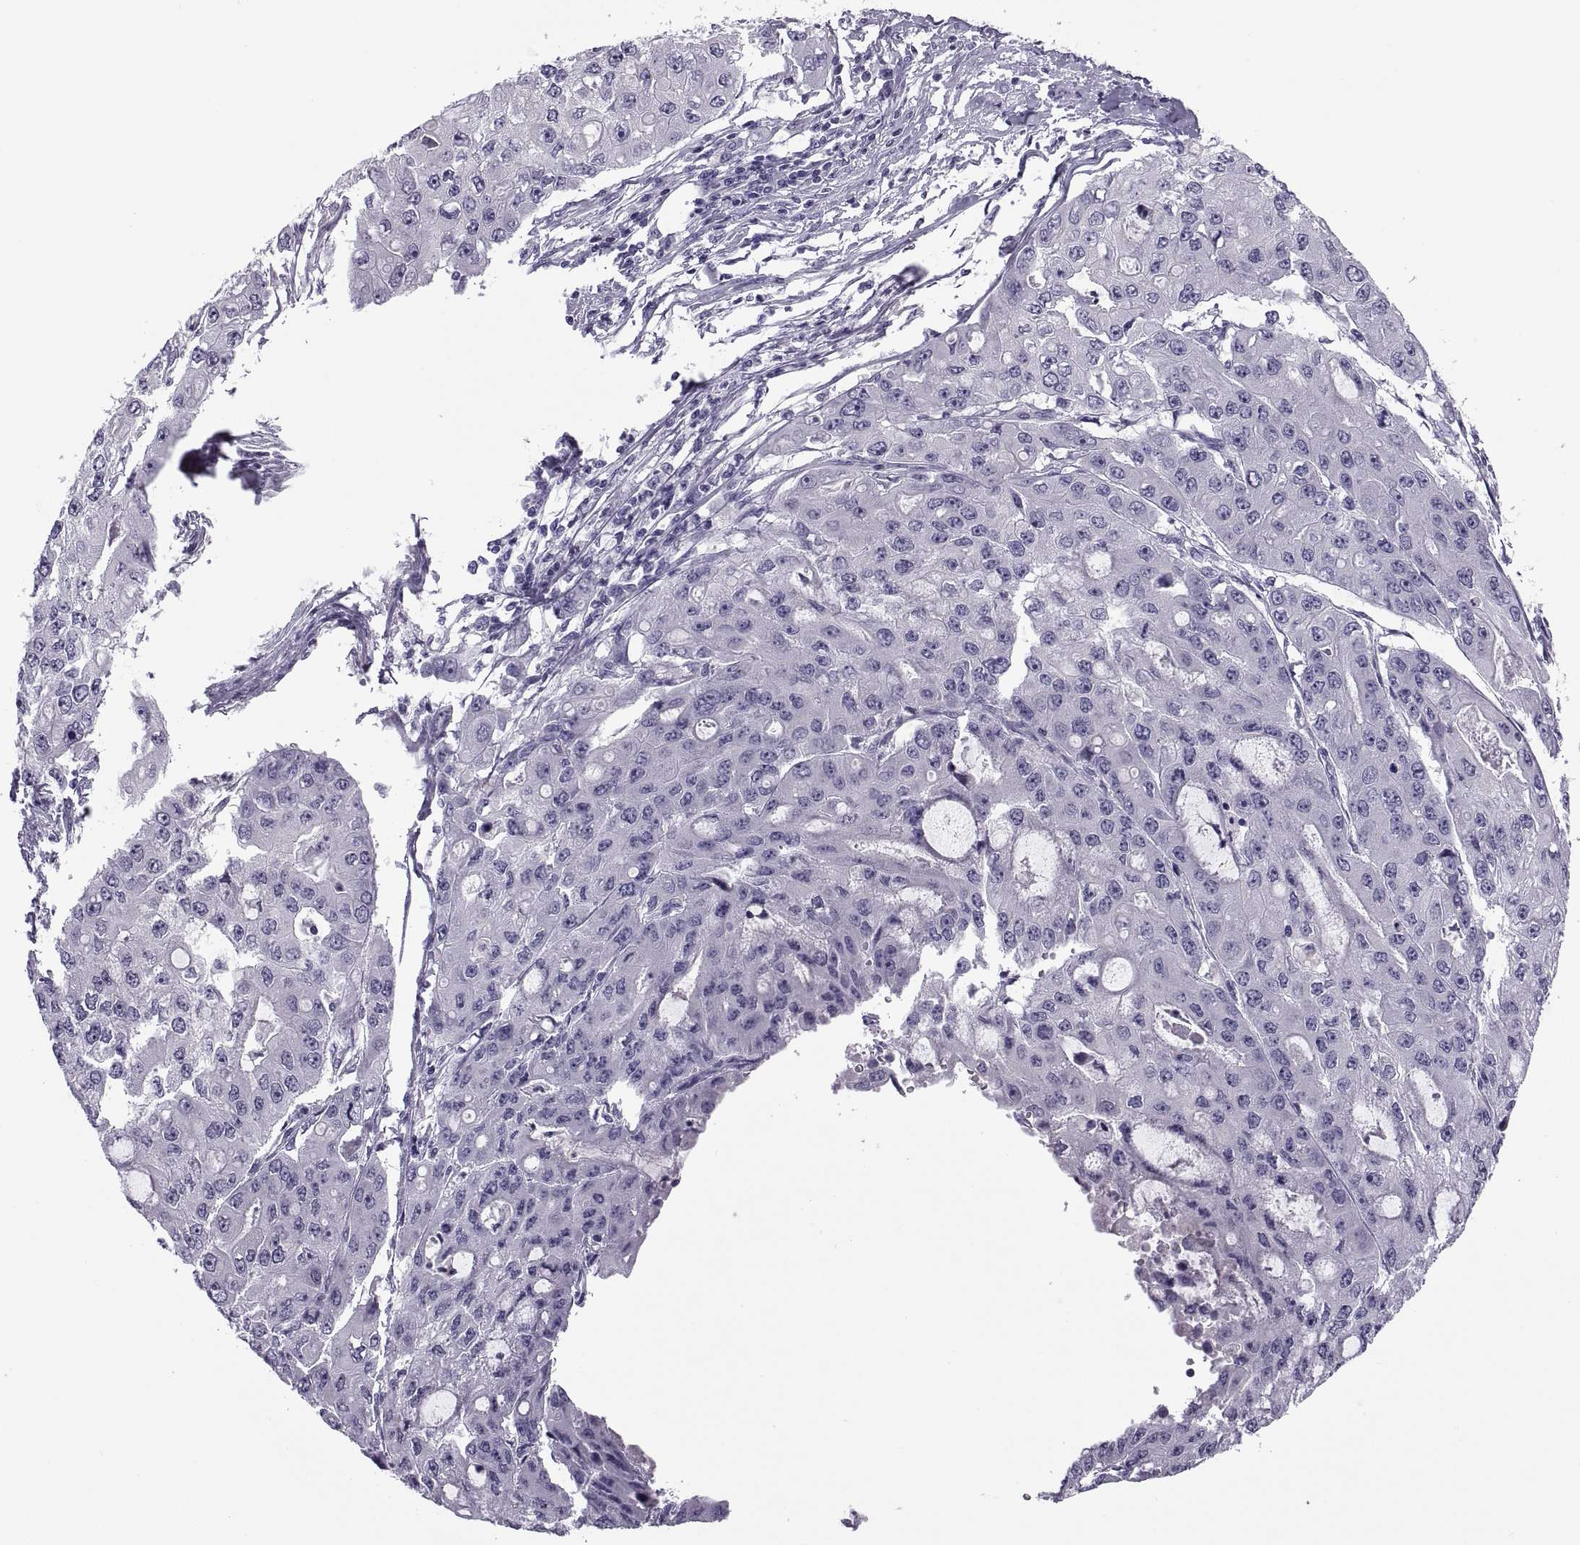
{"staining": {"intensity": "negative", "quantity": "none", "location": "none"}, "tissue": "ovarian cancer", "cell_type": "Tumor cells", "image_type": "cancer", "snomed": [{"axis": "morphology", "description": "Cystadenocarcinoma, serous, NOS"}, {"axis": "topography", "description": "Ovary"}], "caption": "This is a photomicrograph of immunohistochemistry (IHC) staining of ovarian serous cystadenocarcinoma, which shows no positivity in tumor cells.", "gene": "MAGEB1", "patient": {"sex": "female", "age": 56}}